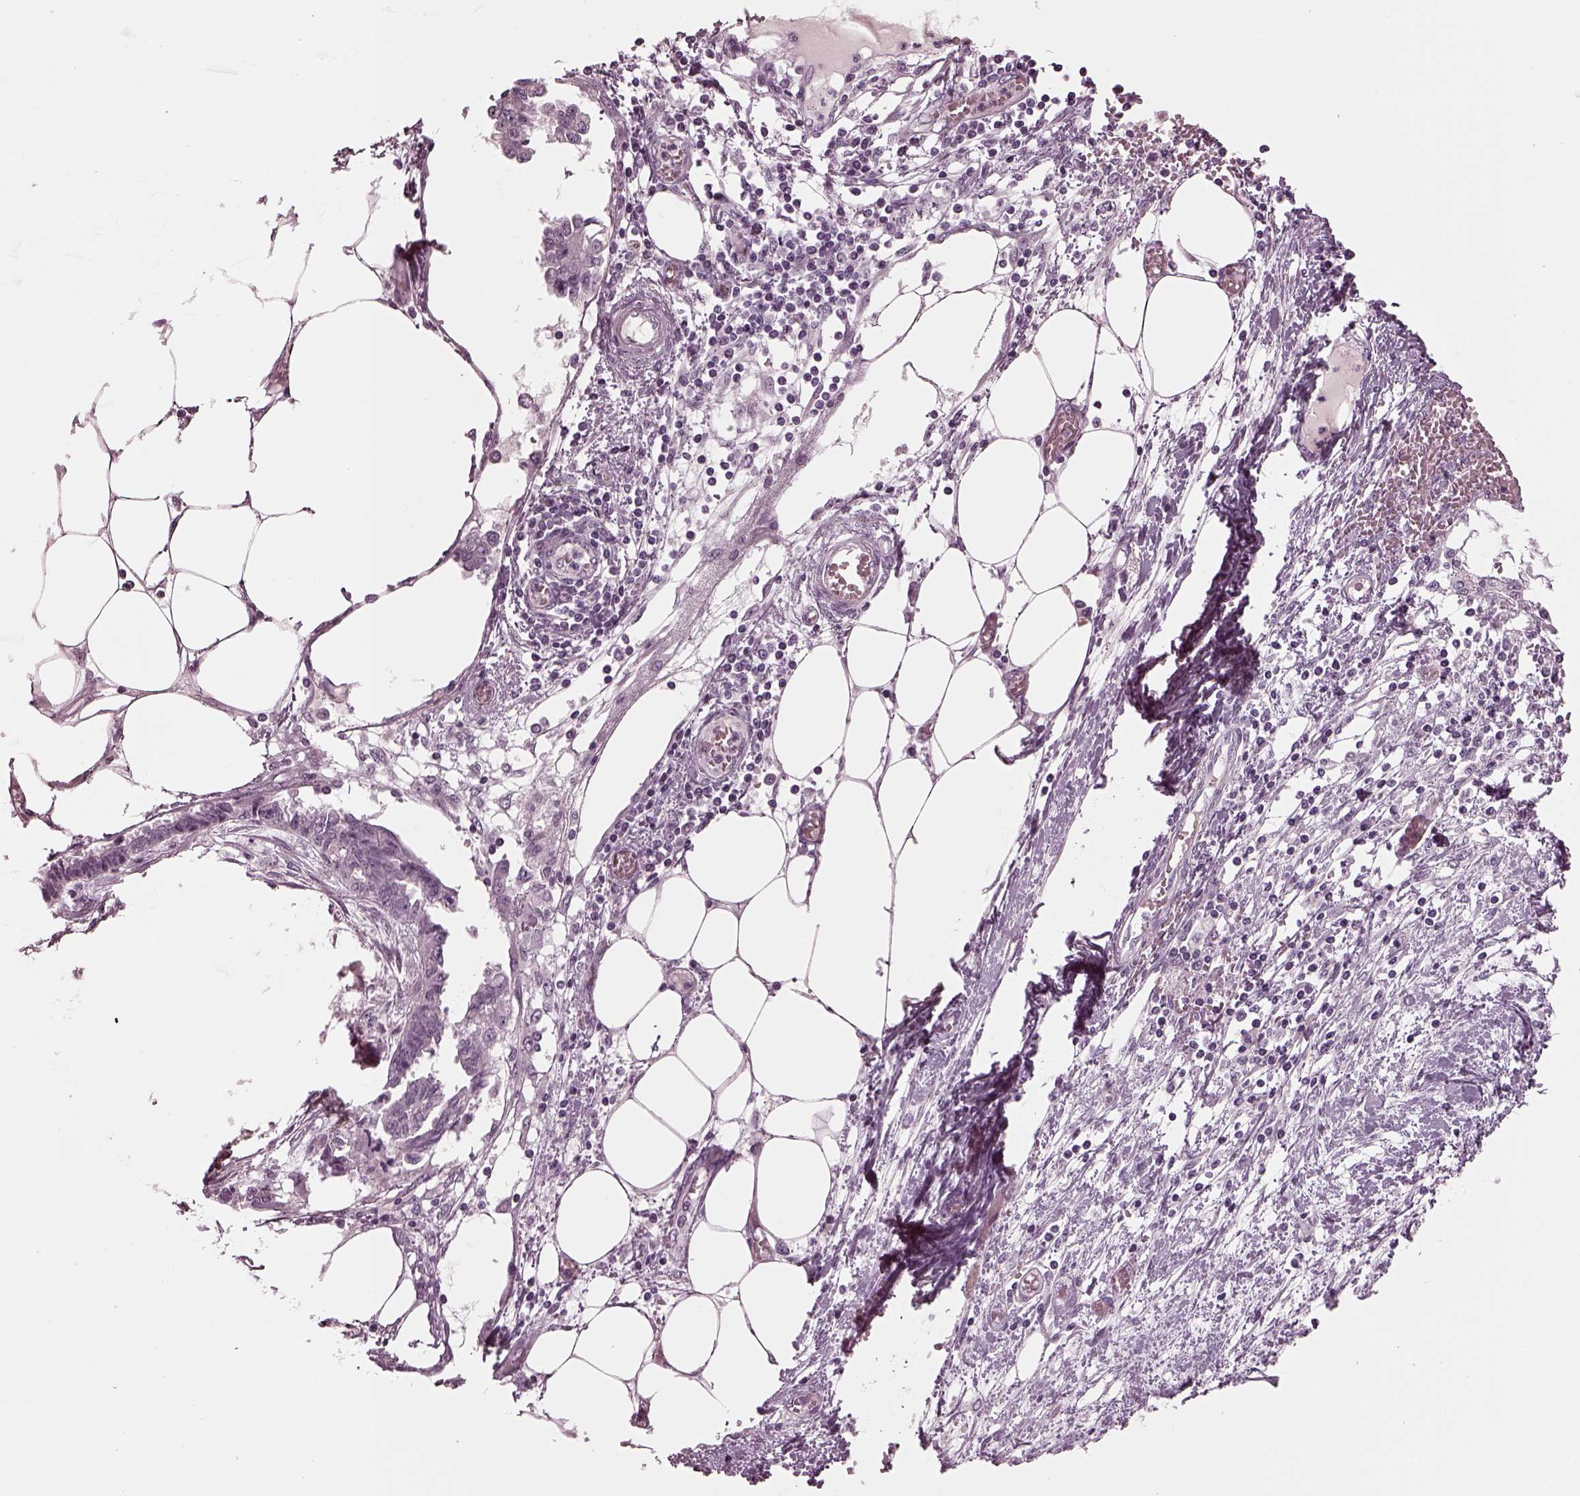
{"staining": {"intensity": "negative", "quantity": "none", "location": "none"}, "tissue": "endometrial cancer", "cell_type": "Tumor cells", "image_type": "cancer", "snomed": [{"axis": "morphology", "description": "Adenocarcinoma, NOS"}, {"axis": "morphology", "description": "Adenocarcinoma, metastatic, NOS"}, {"axis": "topography", "description": "Adipose tissue"}, {"axis": "topography", "description": "Endometrium"}], "caption": "This is a photomicrograph of IHC staining of endometrial adenocarcinoma, which shows no expression in tumor cells.", "gene": "DPYSL5", "patient": {"sex": "female", "age": 67}}